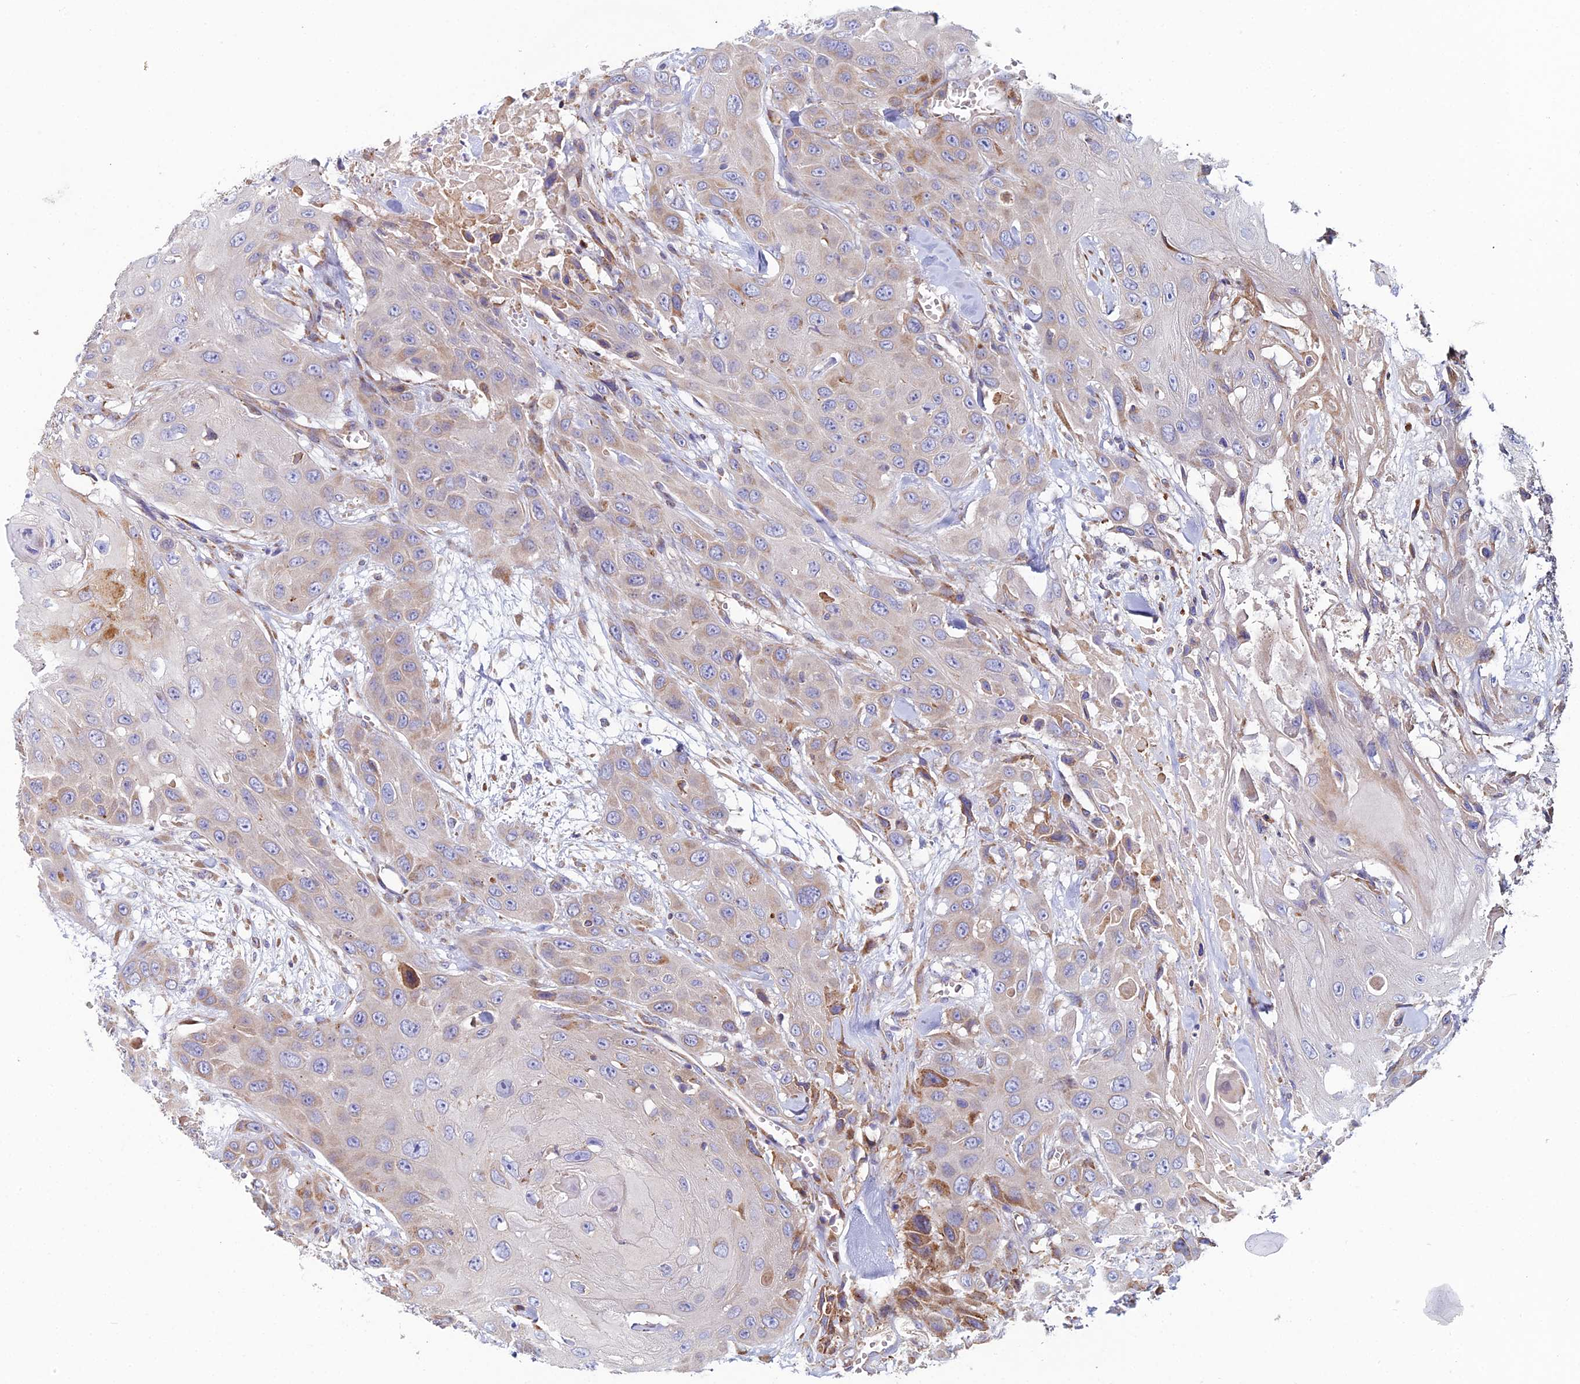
{"staining": {"intensity": "moderate", "quantity": "<25%", "location": "cytoplasmic/membranous"}, "tissue": "head and neck cancer", "cell_type": "Tumor cells", "image_type": "cancer", "snomed": [{"axis": "morphology", "description": "Squamous cell carcinoma, NOS"}, {"axis": "topography", "description": "Head-Neck"}], "caption": "Head and neck cancer (squamous cell carcinoma) stained with a brown dye shows moderate cytoplasmic/membranous positive expression in approximately <25% of tumor cells.", "gene": "CLCN3", "patient": {"sex": "male", "age": 81}}